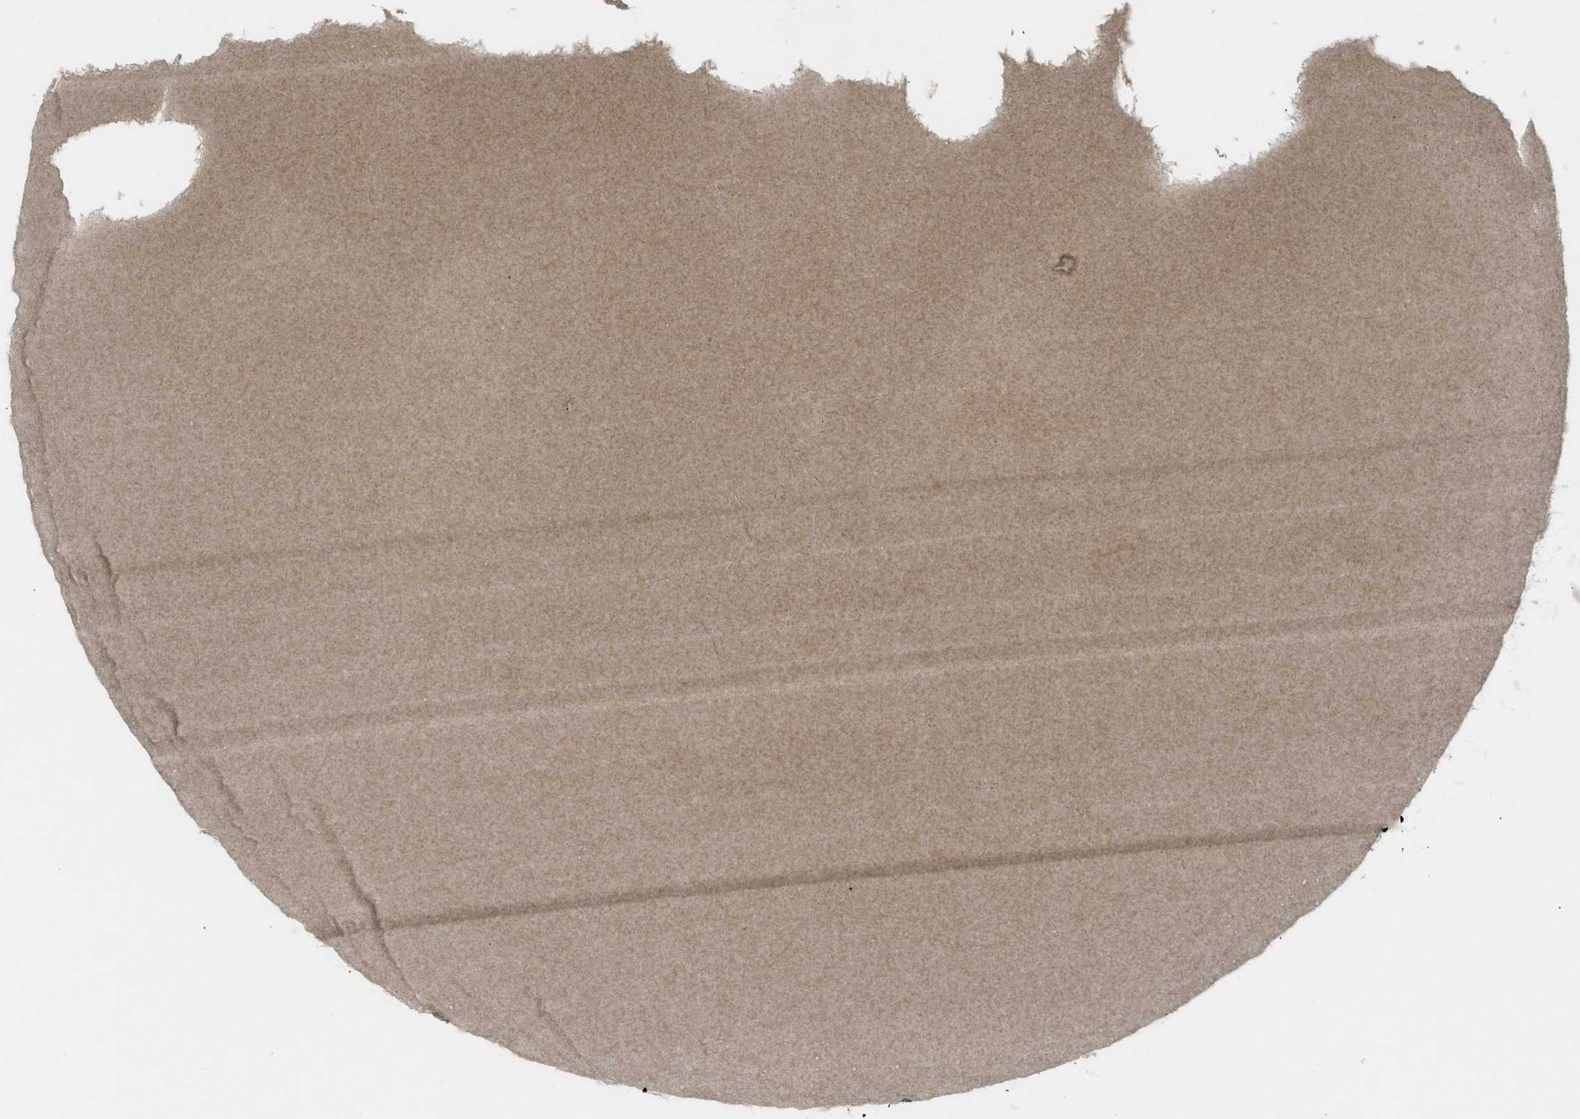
{"staining": {"intensity": "moderate", "quantity": ">75%", "location": "cytoplasmic/membranous"}, "tissue": "testis cancer", "cell_type": "Tumor cells", "image_type": "cancer", "snomed": [{"axis": "morphology", "description": "Seminoma, NOS"}, {"axis": "topography", "description": "Testis"}], "caption": "Immunohistochemical staining of seminoma (testis) demonstrates moderate cytoplasmic/membranous protein expression in approximately >75% of tumor cells.", "gene": "PDE7A", "patient": {"sex": "male", "age": 71}}